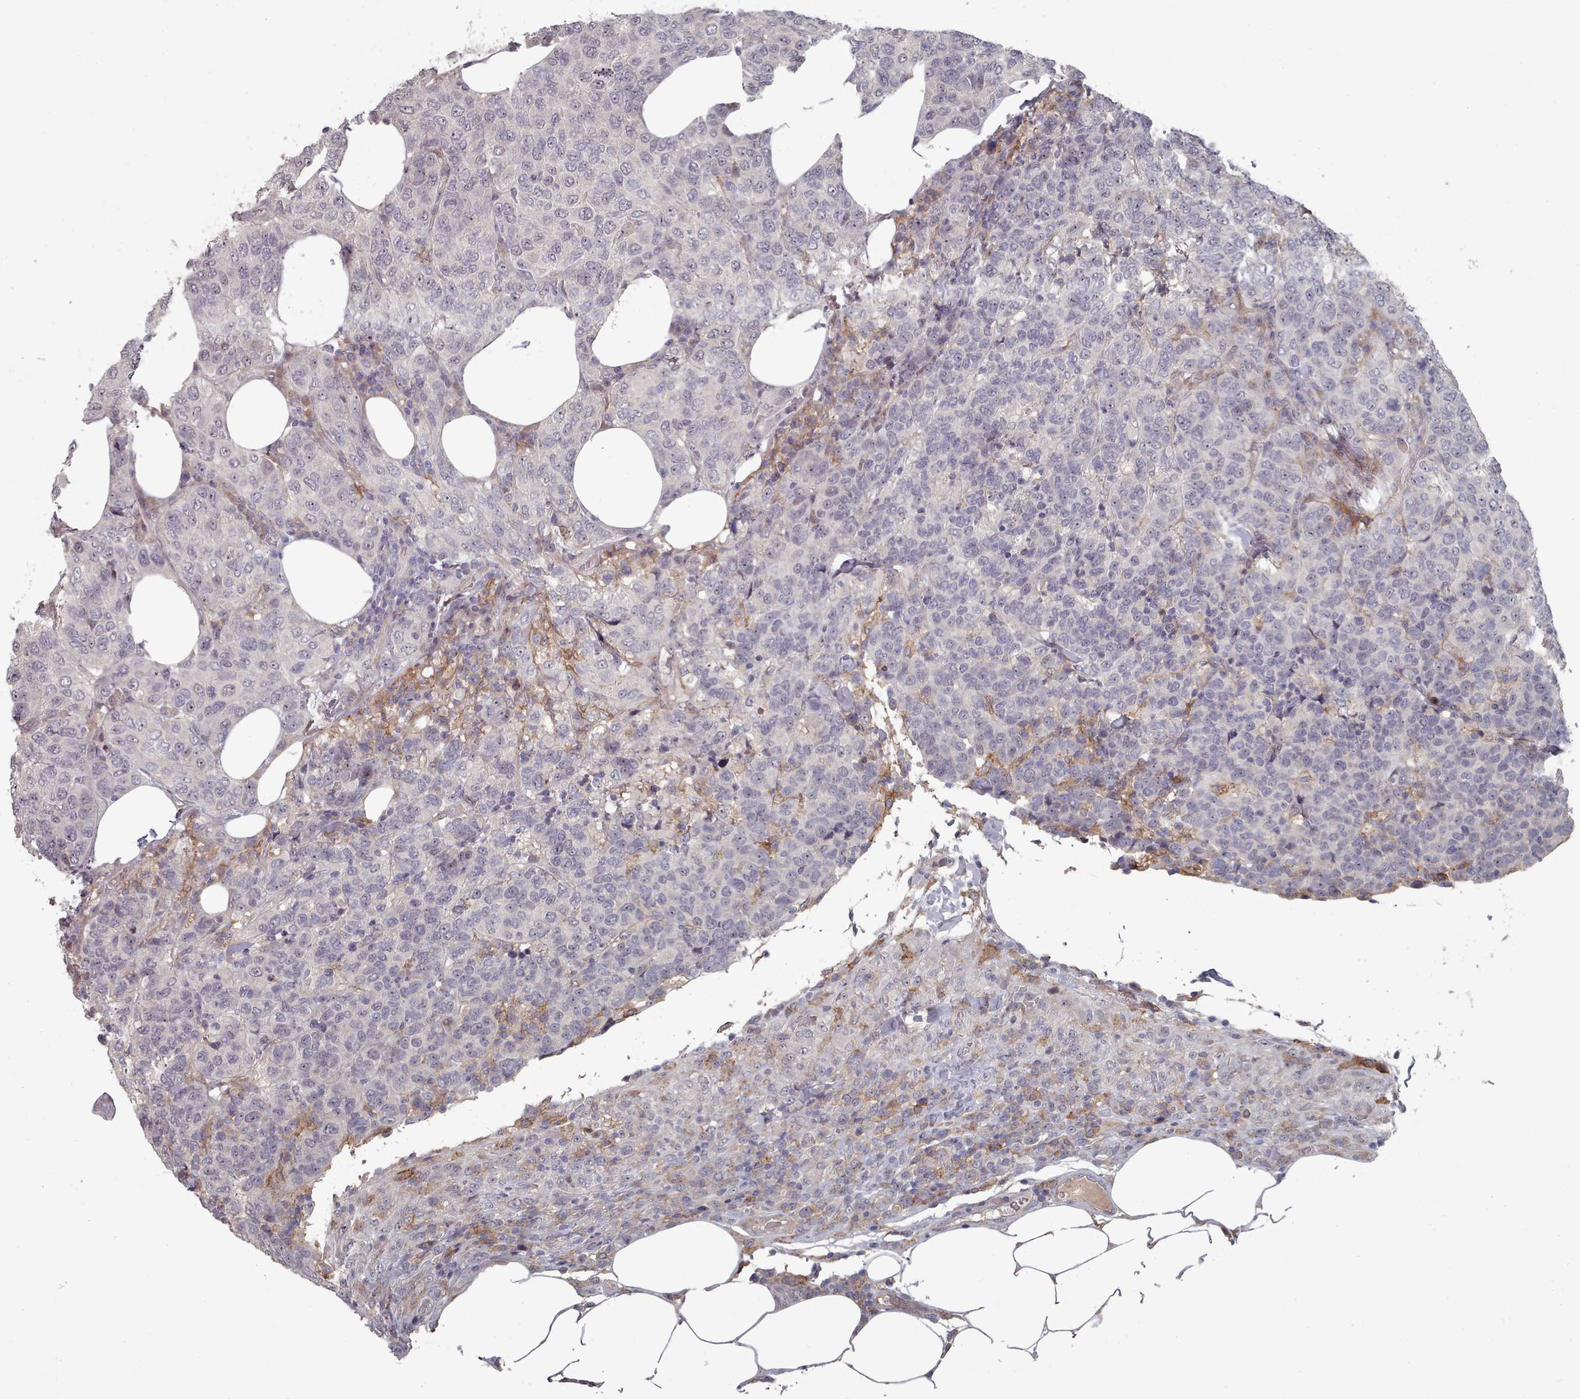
{"staining": {"intensity": "negative", "quantity": "none", "location": "none"}, "tissue": "breast cancer", "cell_type": "Tumor cells", "image_type": "cancer", "snomed": [{"axis": "morphology", "description": "Duct carcinoma"}, {"axis": "topography", "description": "Breast"}], "caption": "Tumor cells are negative for protein expression in human breast cancer (invasive ductal carcinoma).", "gene": "COL8A2", "patient": {"sex": "female", "age": 55}}